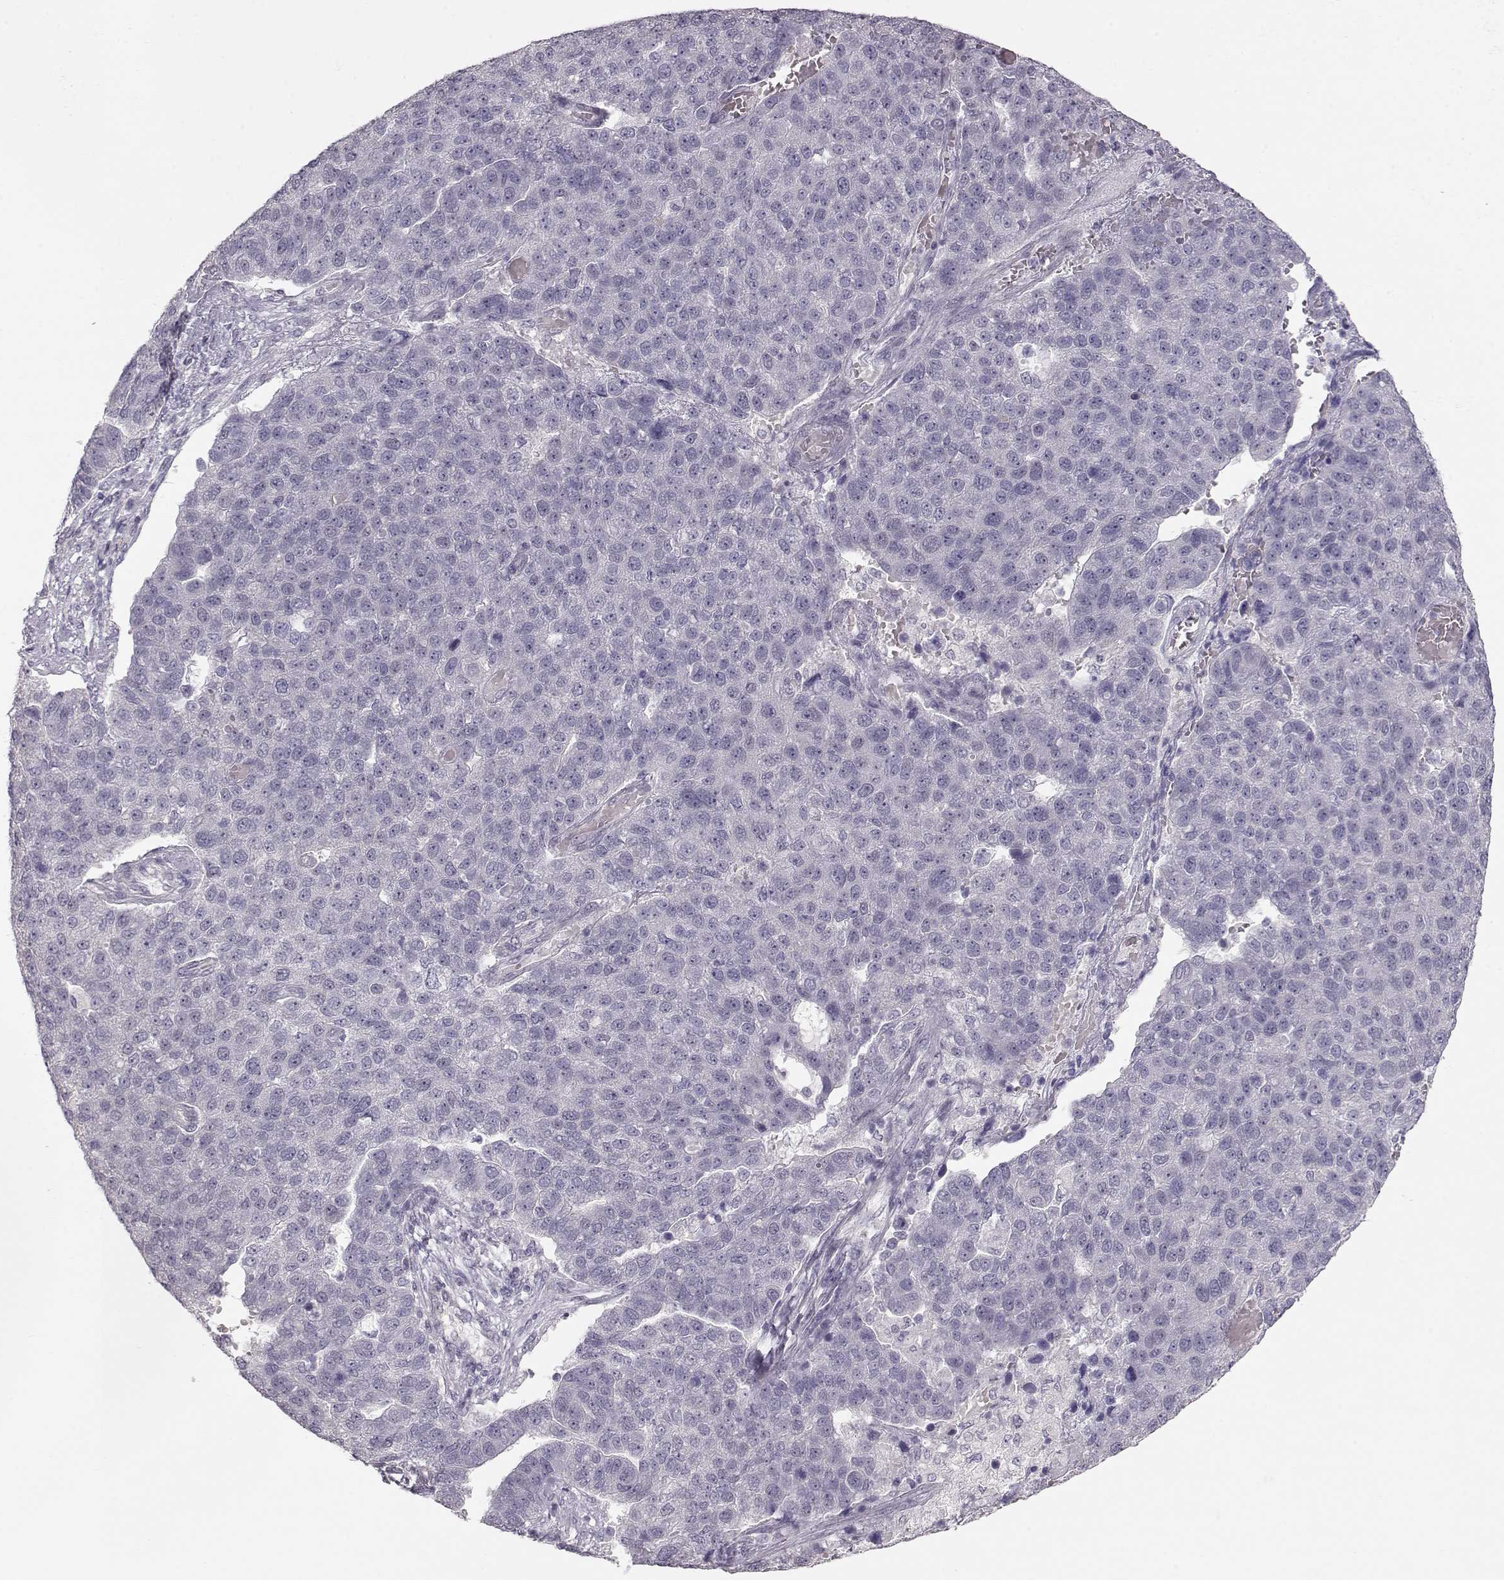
{"staining": {"intensity": "negative", "quantity": "none", "location": "none"}, "tissue": "pancreatic cancer", "cell_type": "Tumor cells", "image_type": "cancer", "snomed": [{"axis": "morphology", "description": "Adenocarcinoma, NOS"}, {"axis": "topography", "description": "Pancreas"}], "caption": "Micrograph shows no protein expression in tumor cells of pancreatic adenocarcinoma tissue.", "gene": "FAM205A", "patient": {"sex": "female", "age": 61}}